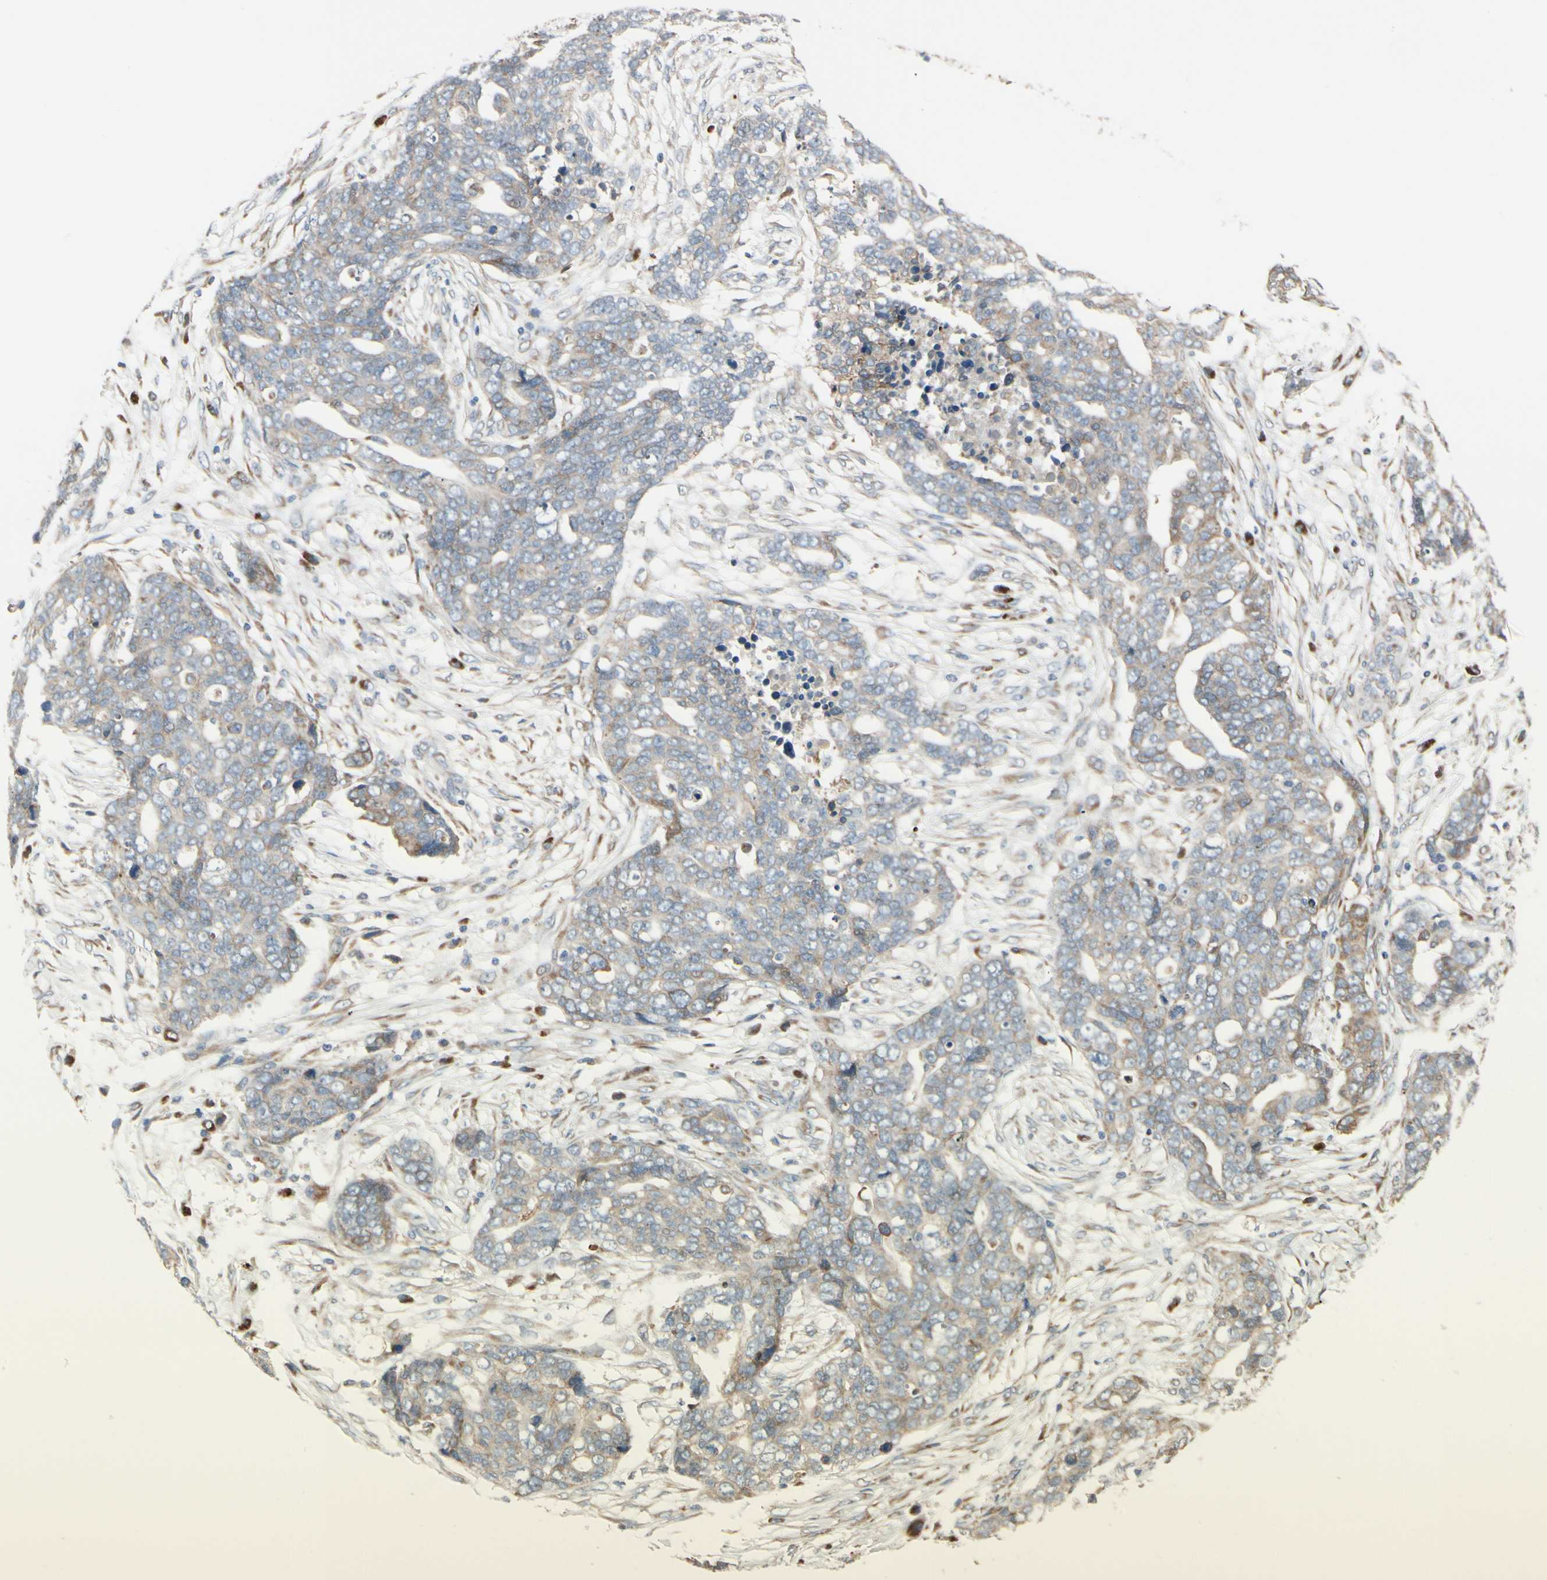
{"staining": {"intensity": "moderate", "quantity": "25%-75%", "location": "cytoplasmic/membranous"}, "tissue": "ovarian cancer", "cell_type": "Tumor cells", "image_type": "cancer", "snomed": [{"axis": "morphology", "description": "Normal tissue, NOS"}, {"axis": "morphology", "description": "Cystadenocarcinoma, serous, NOS"}, {"axis": "topography", "description": "Fallopian tube"}, {"axis": "topography", "description": "Ovary"}], "caption": "Moderate cytoplasmic/membranous protein staining is identified in about 25%-75% of tumor cells in ovarian cancer.", "gene": "RPN2", "patient": {"sex": "female", "age": 56}}